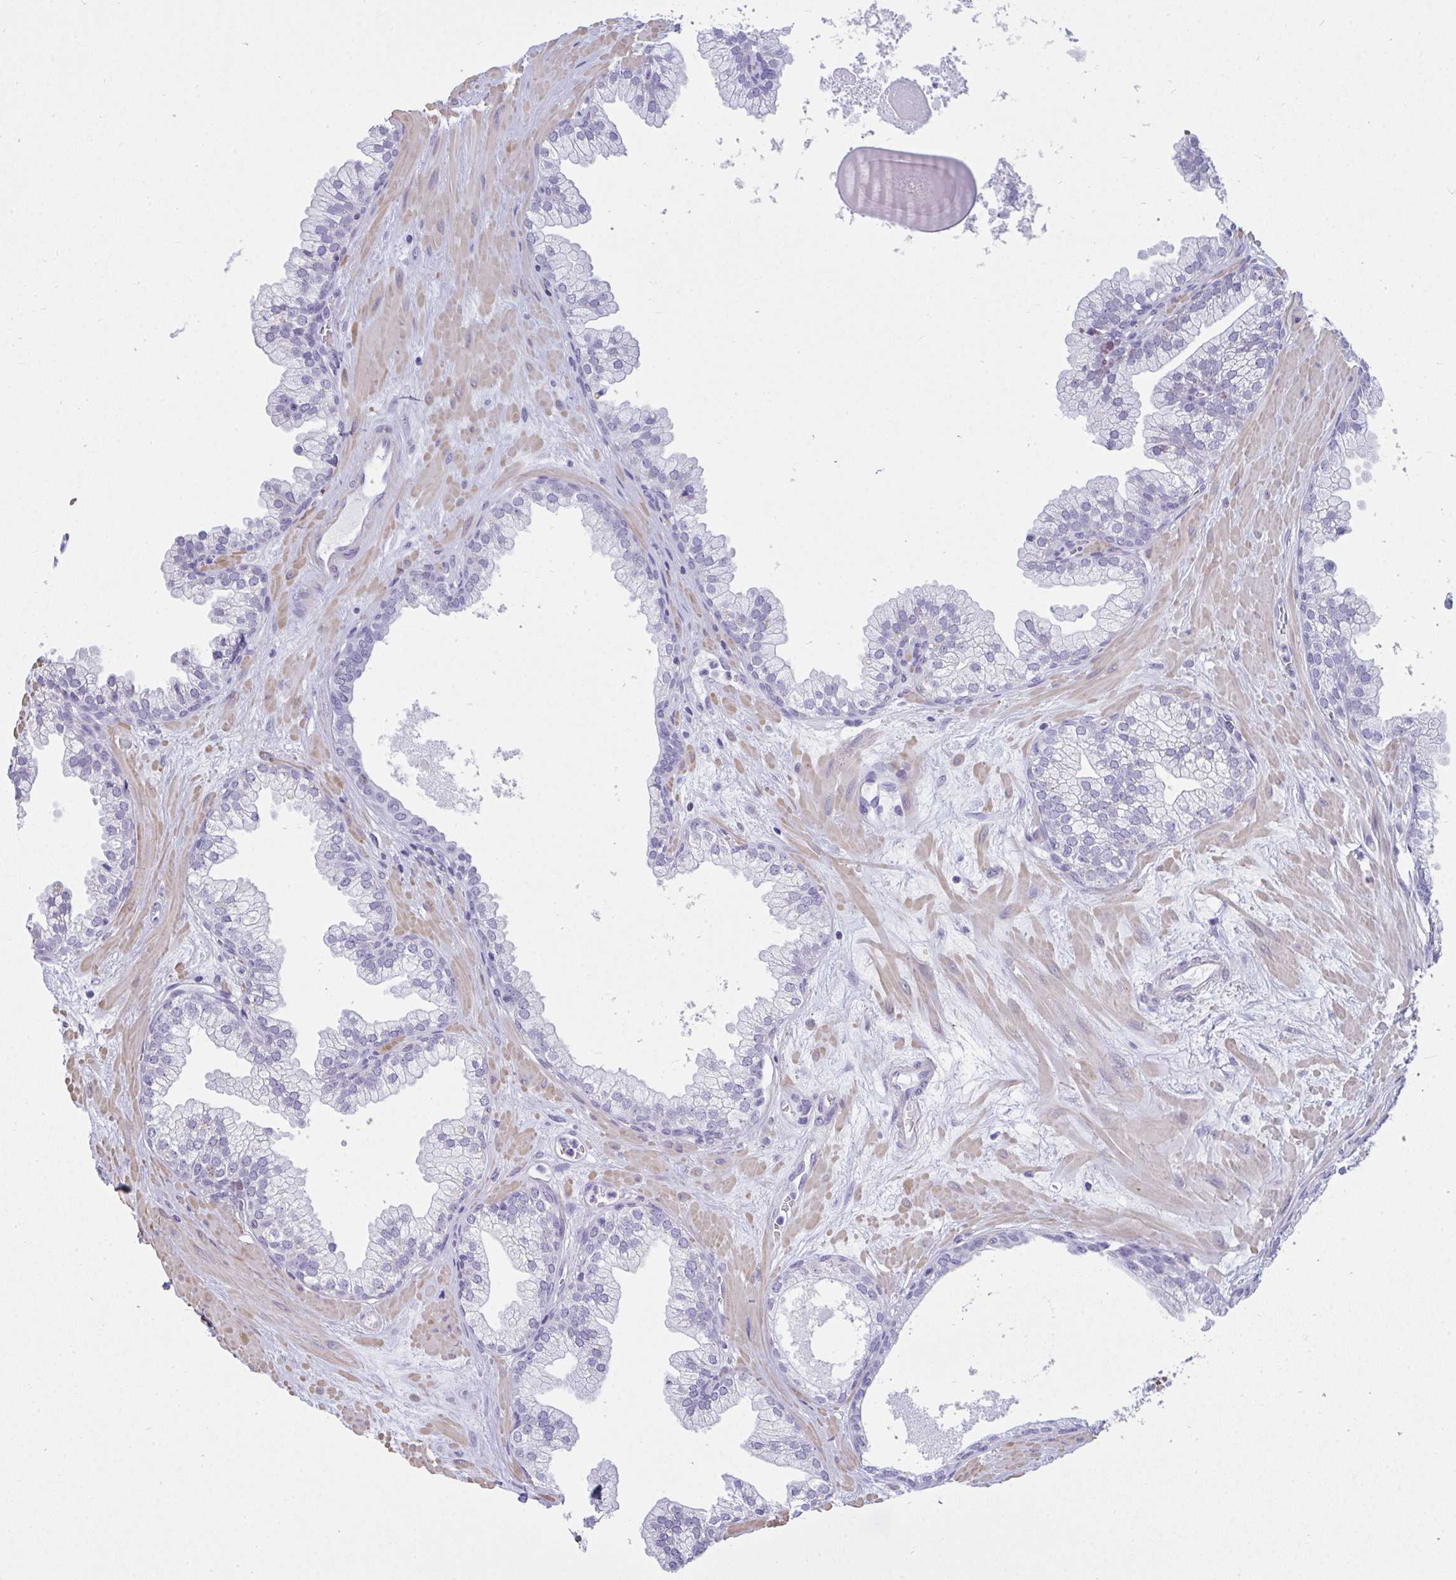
{"staining": {"intensity": "negative", "quantity": "none", "location": "none"}, "tissue": "prostate", "cell_type": "Glandular cells", "image_type": "normal", "snomed": [{"axis": "morphology", "description": "Normal tissue, NOS"}, {"axis": "topography", "description": "Prostate"}, {"axis": "topography", "description": "Peripheral nerve tissue"}], "caption": "Normal prostate was stained to show a protein in brown. There is no significant expression in glandular cells.", "gene": "SUZ12", "patient": {"sex": "male", "age": 61}}